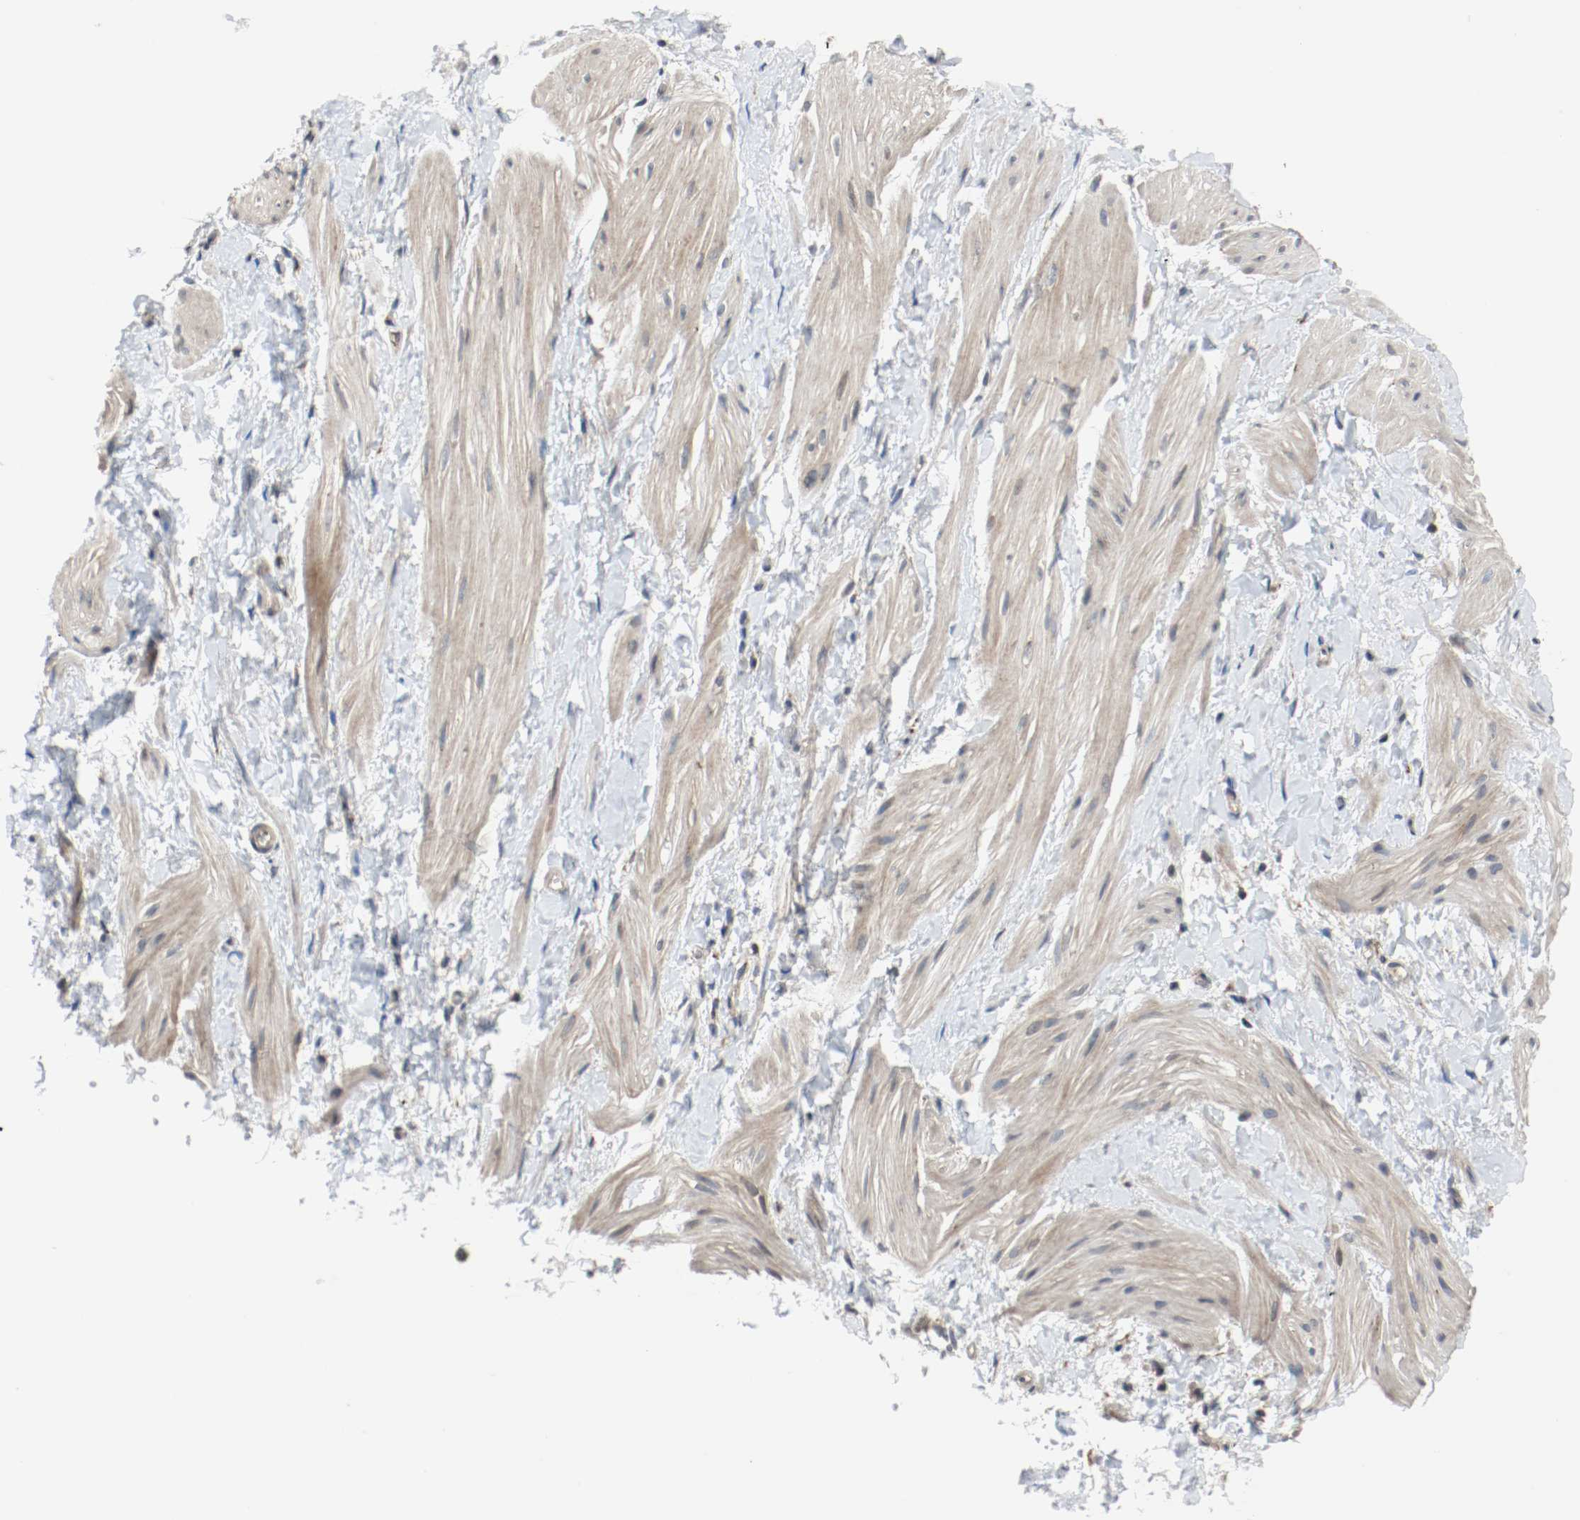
{"staining": {"intensity": "moderate", "quantity": ">75%", "location": "cytoplasmic/membranous"}, "tissue": "smooth muscle", "cell_type": "Smooth muscle cells", "image_type": "normal", "snomed": [{"axis": "morphology", "description": "Normal tissue, NOS"}, {"axis": "topography", "description": "Smooth muscle"}], "caption": "Approximately >75% of smooth muscle cells in benign human smooth muscle exhibit moderate cytoplasmic/membranous protein positivity as visualized by brown immunohistochemical staining.", "gene": "LAMP2", "patient": {"sex": "male", "age": 16}}